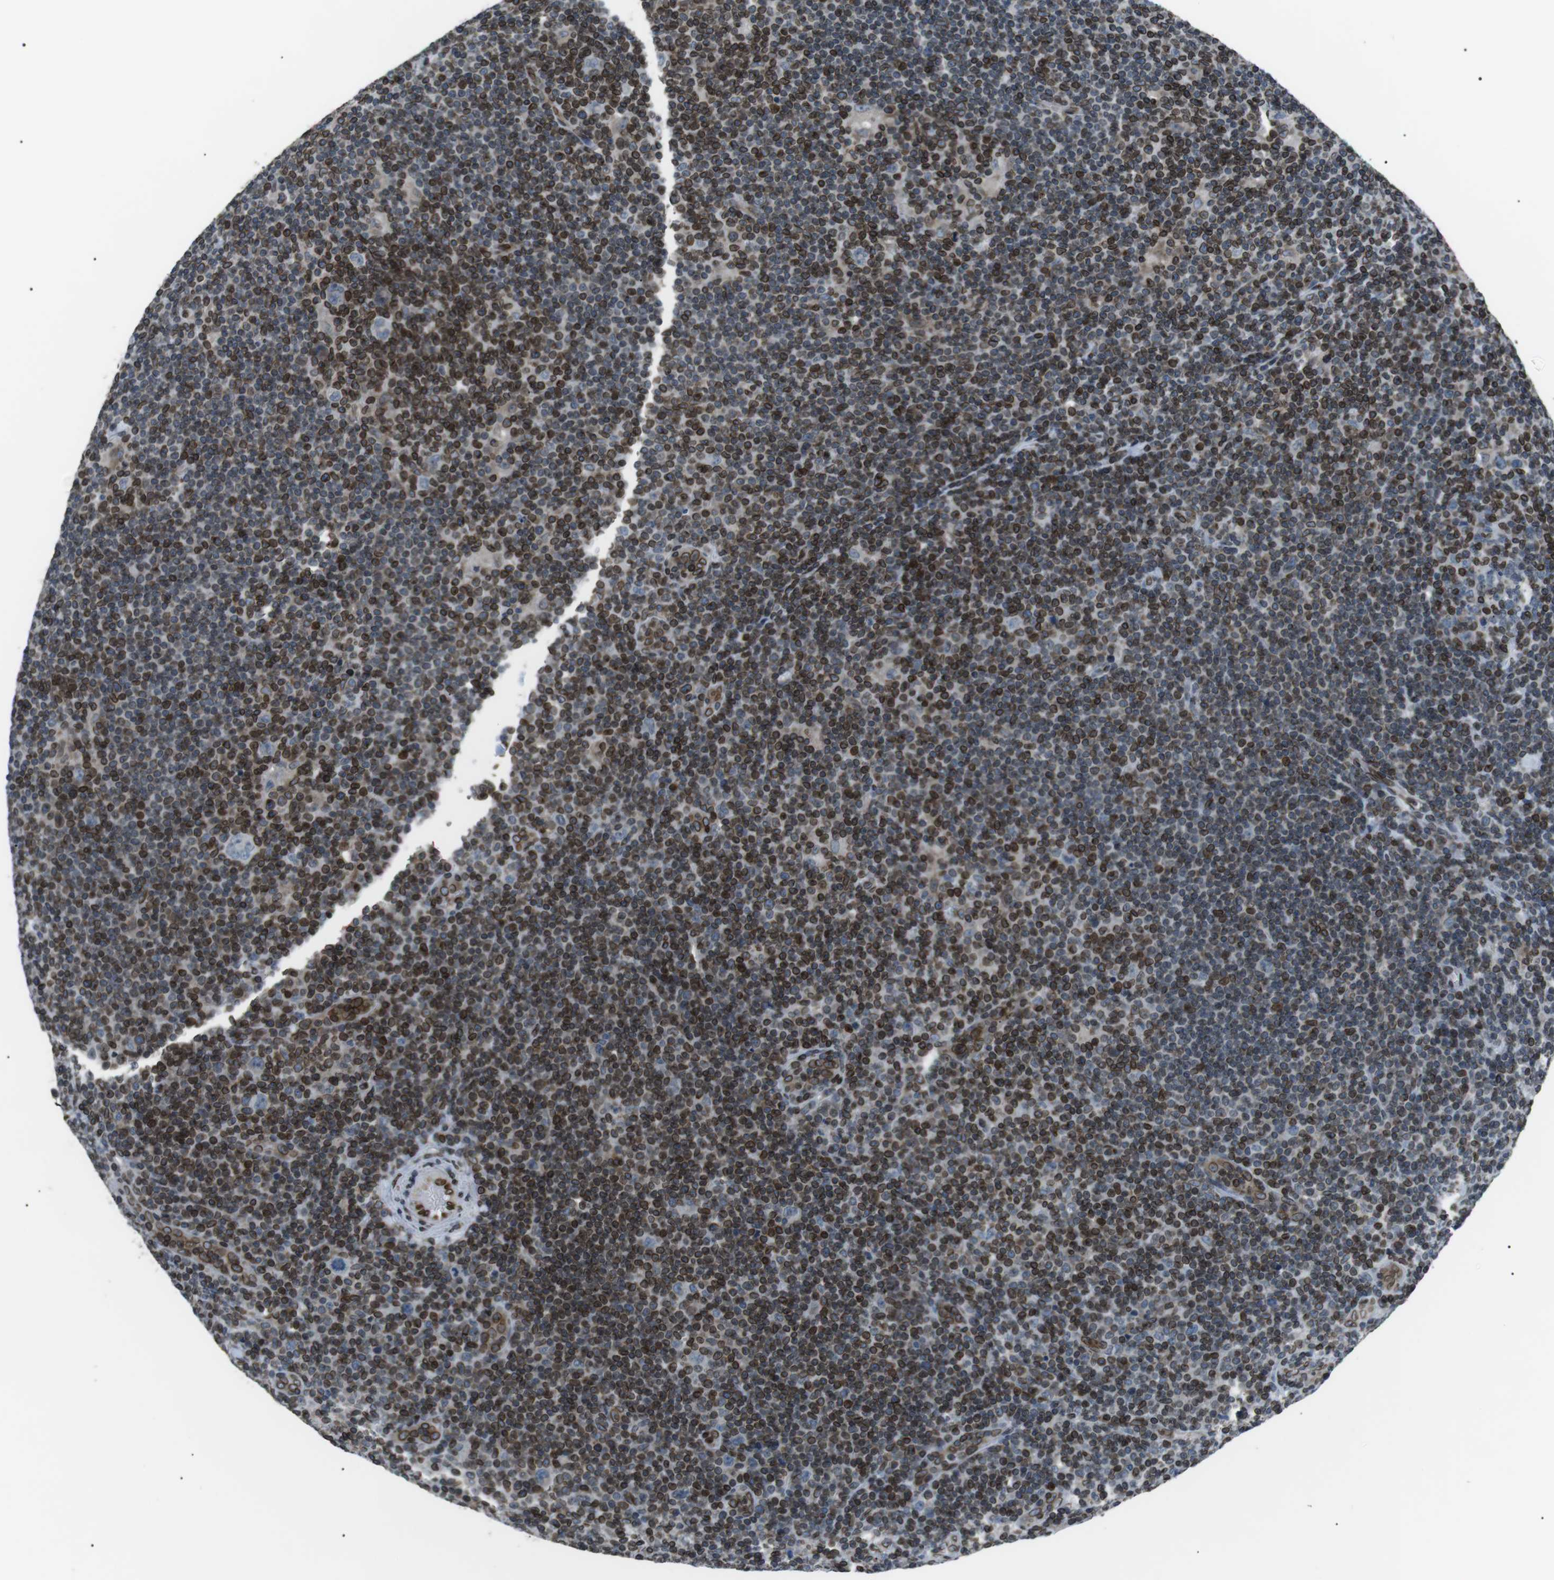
{"staining": {"intensity": "negative", "quantity": "none", "location": "none"}, "tissue": "lymphoma", "cell_type": "Tumor cells", "image_type": "cancer", "snomed": [{"axis": "morphology", "description": "Hodgkin's disease, NOS"}, {"axis": "topography", "description": "Lymph node"}], "caption": "Immunohistochemistry (IHC) of human lymphoma demonstrates no staining in tumor cells.", "gene": "TMX4", "patient": {"sex": "female", "age": 57}}